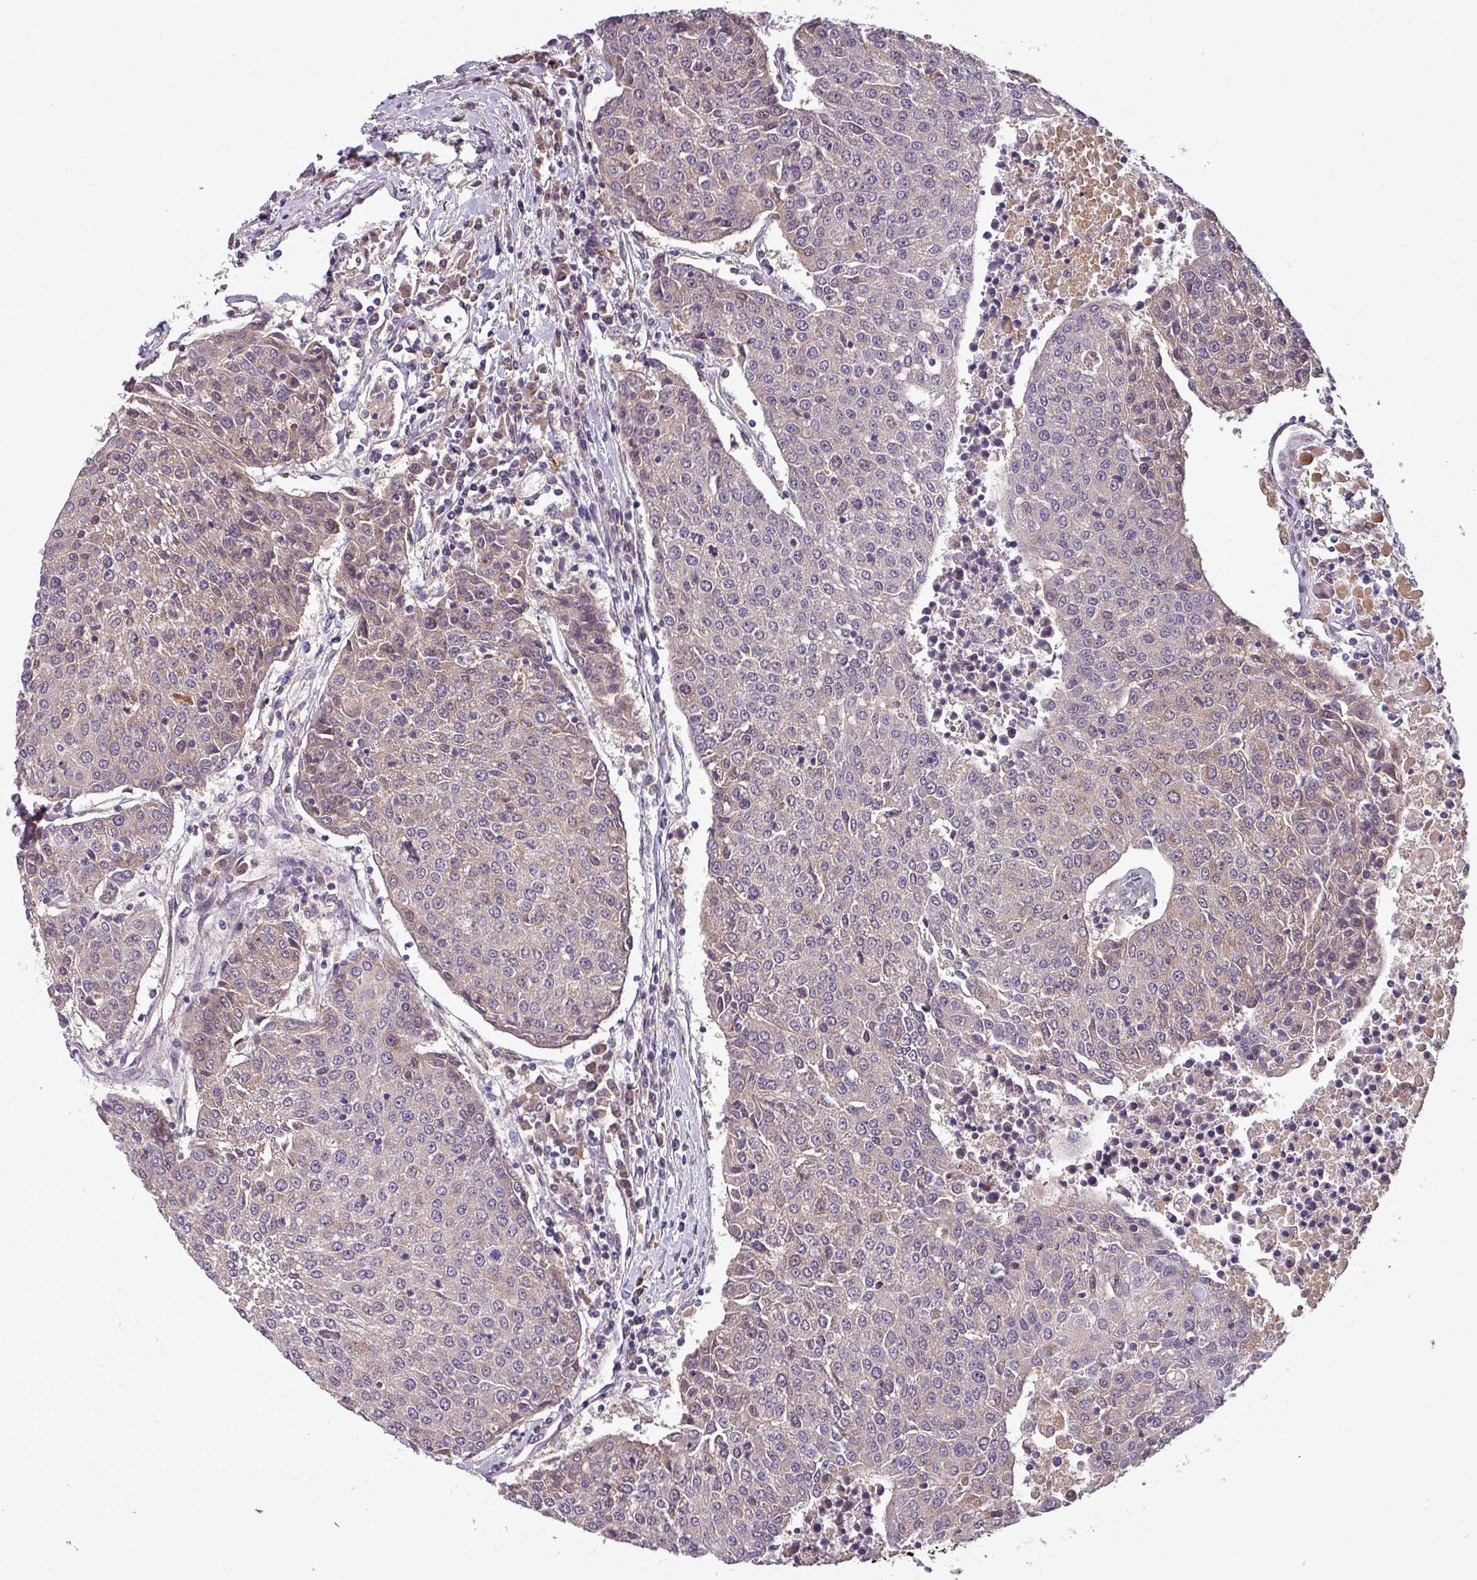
{"staining": {"intensity": "negative", "quantity": "none", "location": "none"}, "tissue": "urothelial cancer", "cell_type": "Tumor cells", "image_type": "cancer", "snomed": [{"axis": "morphology", "description": "Urothelial carcinoma, High grade"}, {"axis": "topography", "description": "Urinary bladder"}], "caption": "Tumor cells are negative for protein expression in human urothelial cancer.", "gene": "PUS1", "patient": {"sex": "female", "age": 85}}